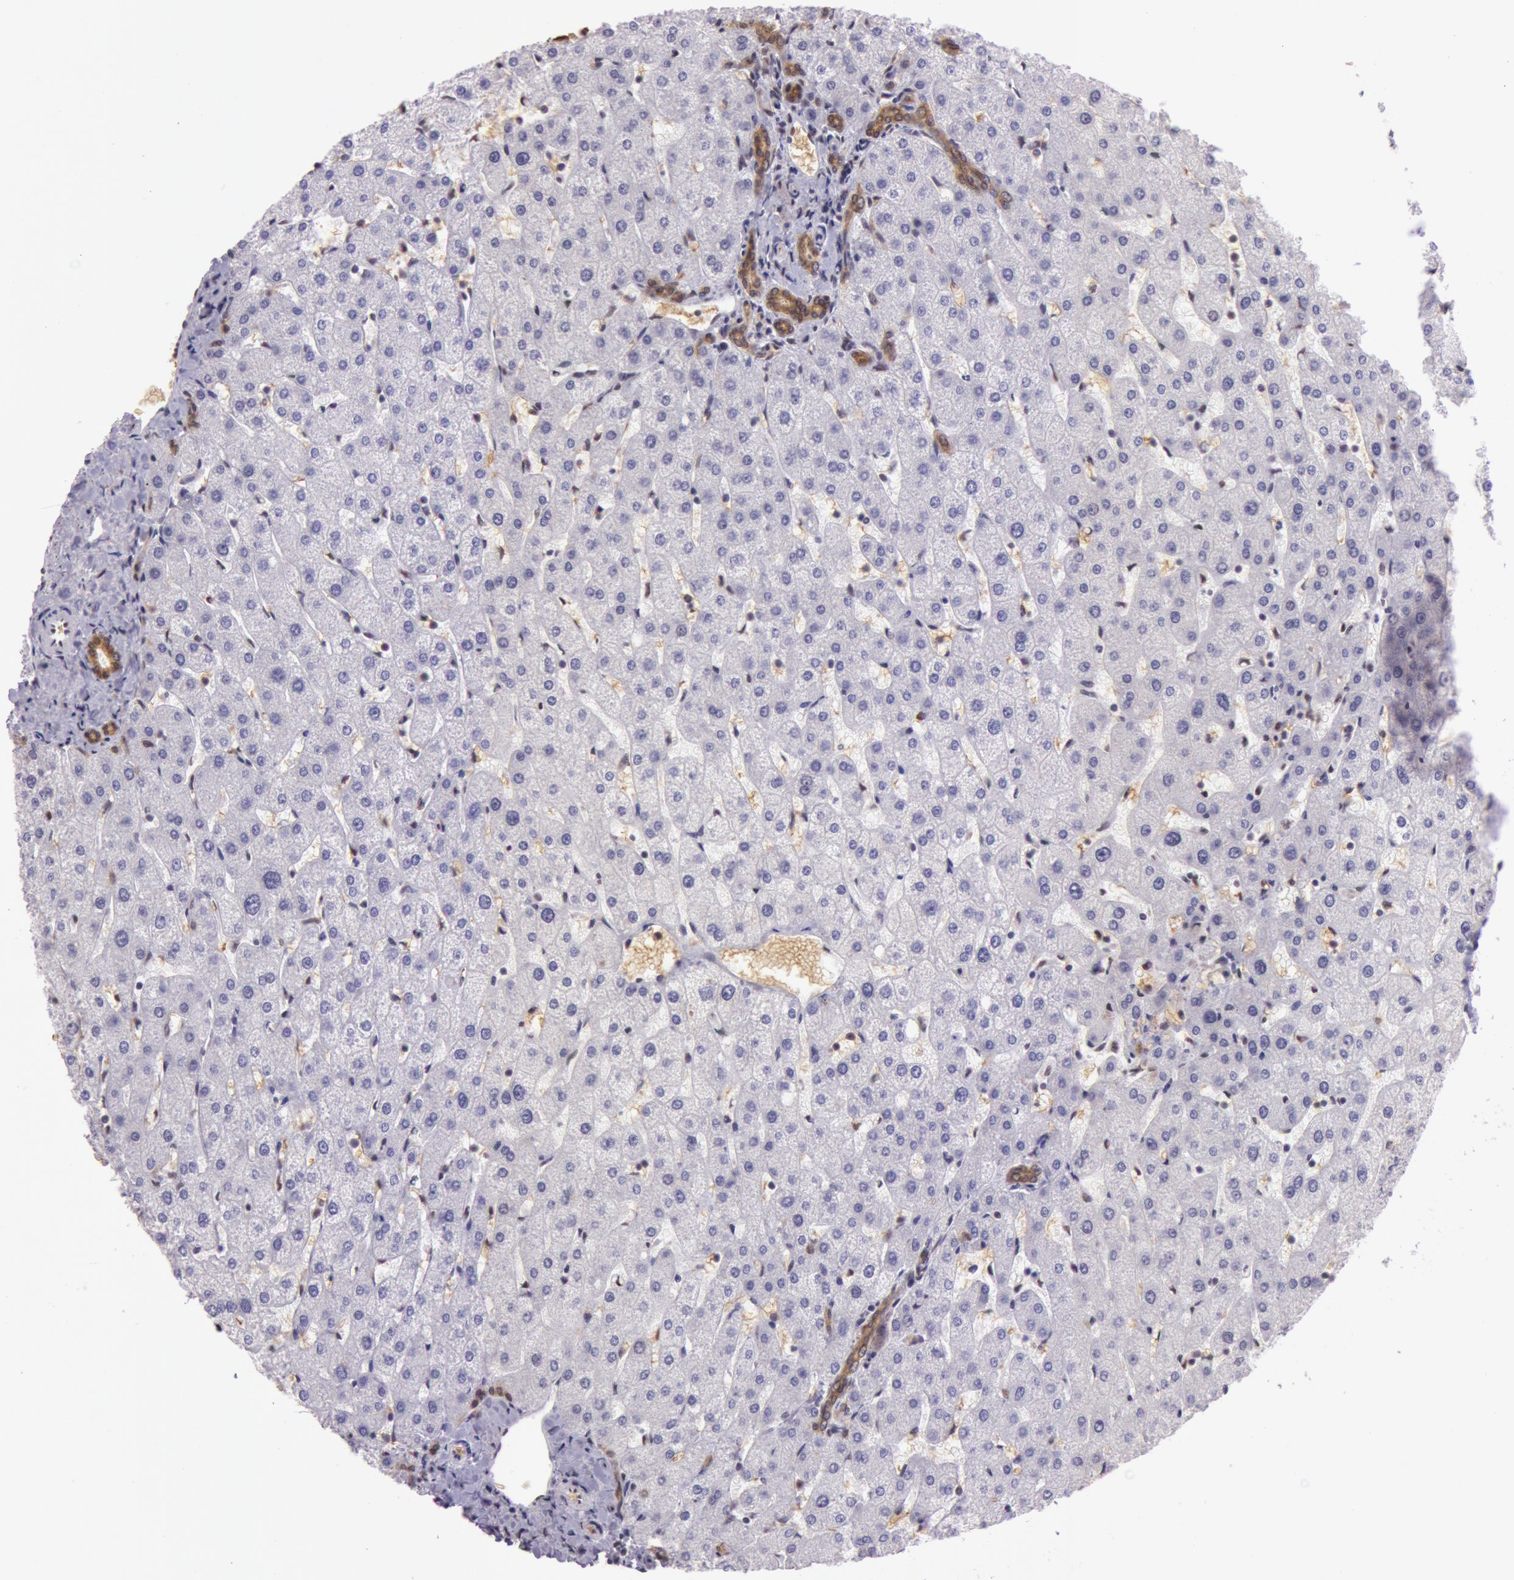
{"staining": {"intensity": "moderate", "quantity": ">75%", "location": "cytoplasmic/membranous"}, "tissue": "liver", "cell_type": "Cholangiocytes", "image_type": "normal", "snomed": [{"axis": "morphology", "description": "Normal tissue, NOS"}, {"axis": "topography", "description": "Liver"}], "caption": "IHC micrograph of unremarkable human liver stained for a protein (brown), which reveals medium levels of moderate cytoplasmic/membranous positivity in approximately >75% of cholangiocytes.", "gene": "NBN", "patient": {"sex": "male", "age": 67}}